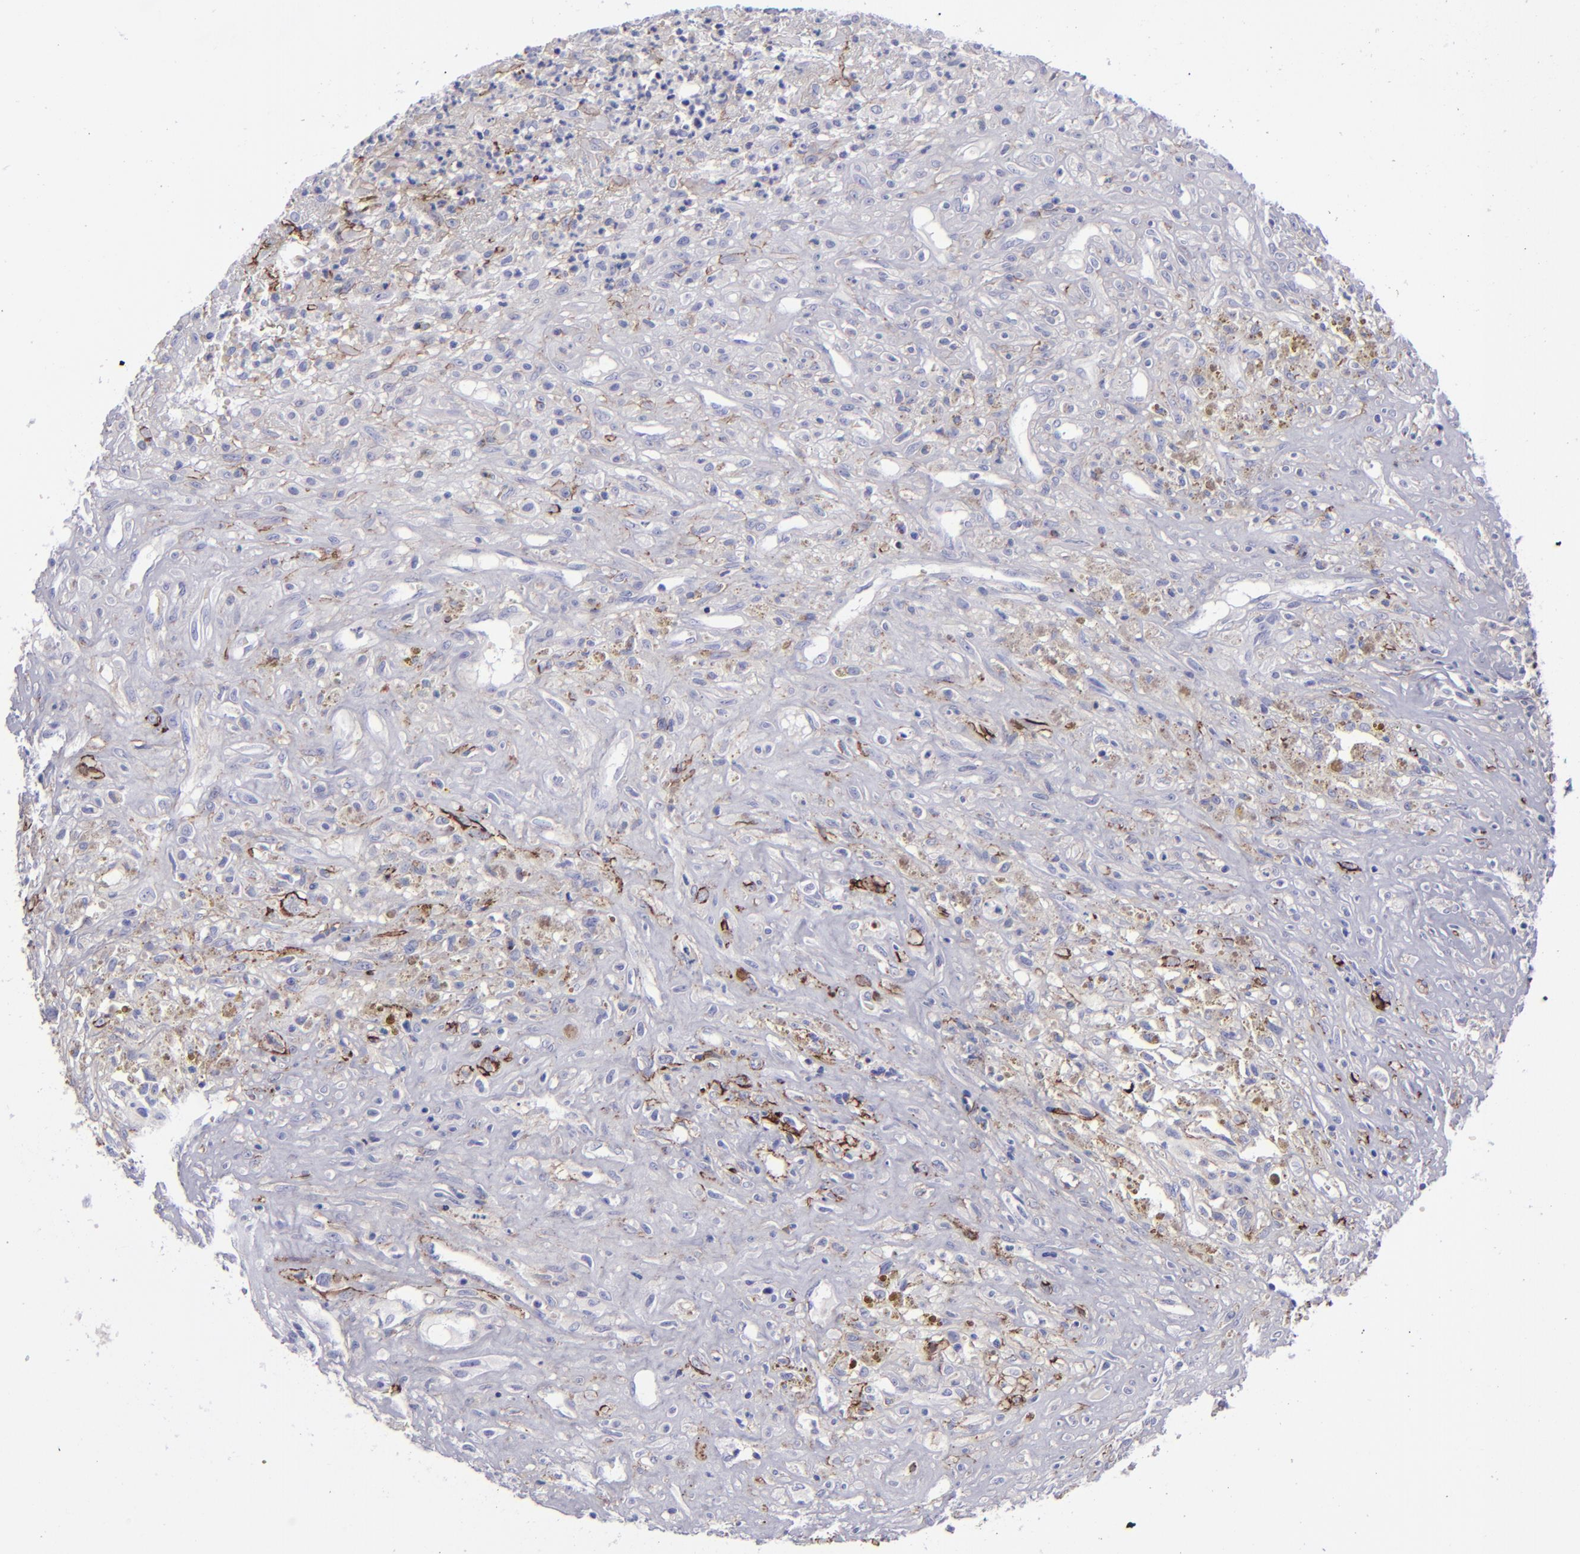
{"staining": {"intensity": "negative", "quantity": "none", "location": "none"}, "tissue": "glioma", "cell_type": "Tumor cells", "image_type": "cancer", "snomed": [{"axis": "morphology", "description": "Glioma, malignant, High grade"}, {"axis": "topography", "description": "Brain"}], "caption": "IHC of human glioma shows no staining in tumor cells.", "gene": "ANPEP", "patient": {"sex": "male", "age": 66}}